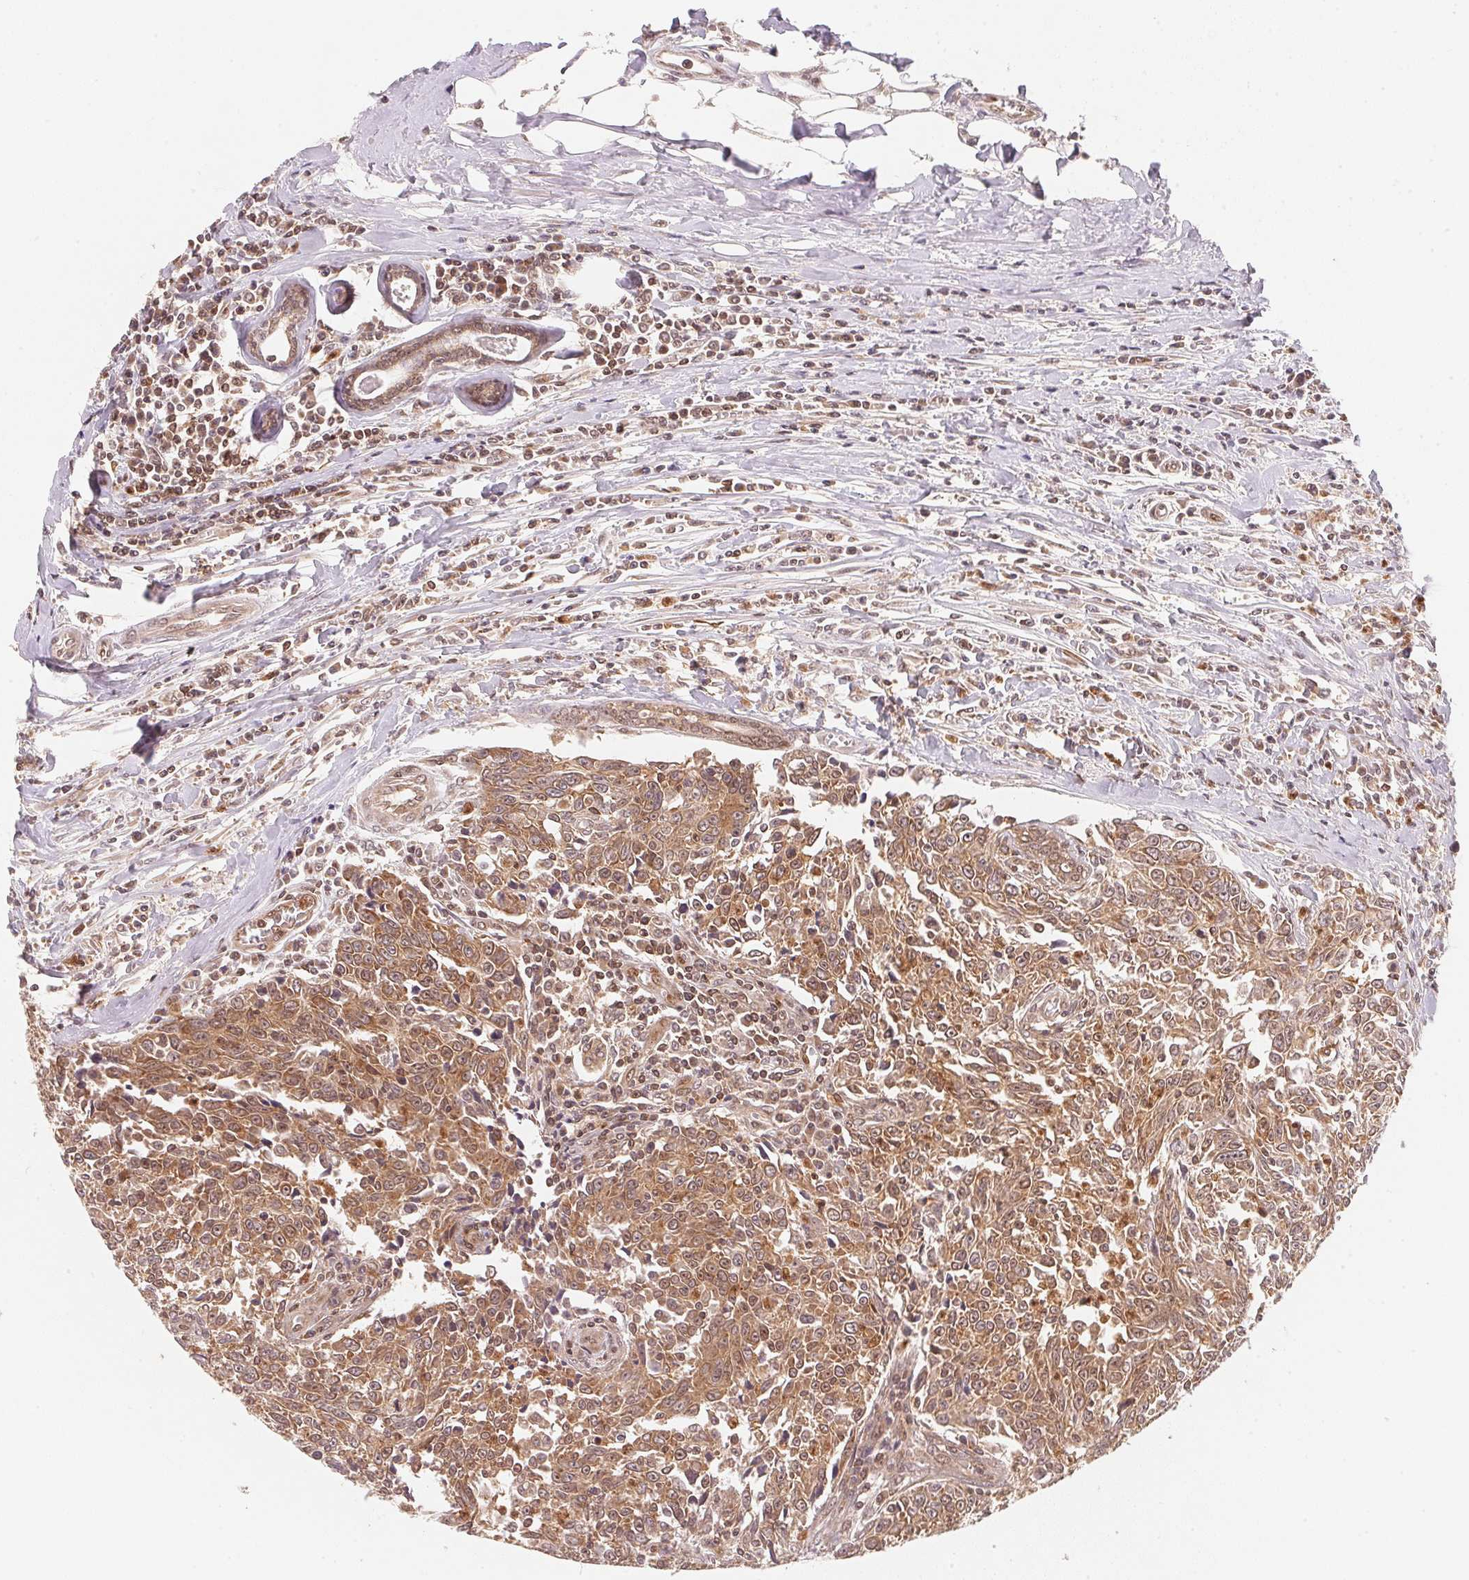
{"staining": {"intensity": "moderate", "quantity": "25%-75%", "location": "cytoplasmic/membranous,nuclear"}, "tissue": "breast cancer", "cell_type": "Tumor cells", "image_type": "cancer", "snomed": [{"axis": "morphology", "description": "Duct carcinoma"}, {"axis": "topography", "description": "Breast"}], "caption": "High-magnification brightfield microscopy of breast infiltrating ductal carcinoma stained with DAB (brown) and counterstained with hematoxylin (blue). tumor cells exhibit moderate cytoplasmic/membranous and nuclear expression is present in approximately25%-75% of cells.", "gene": "CCDC102B", "patient": {"sex": "female", "age": 50}}